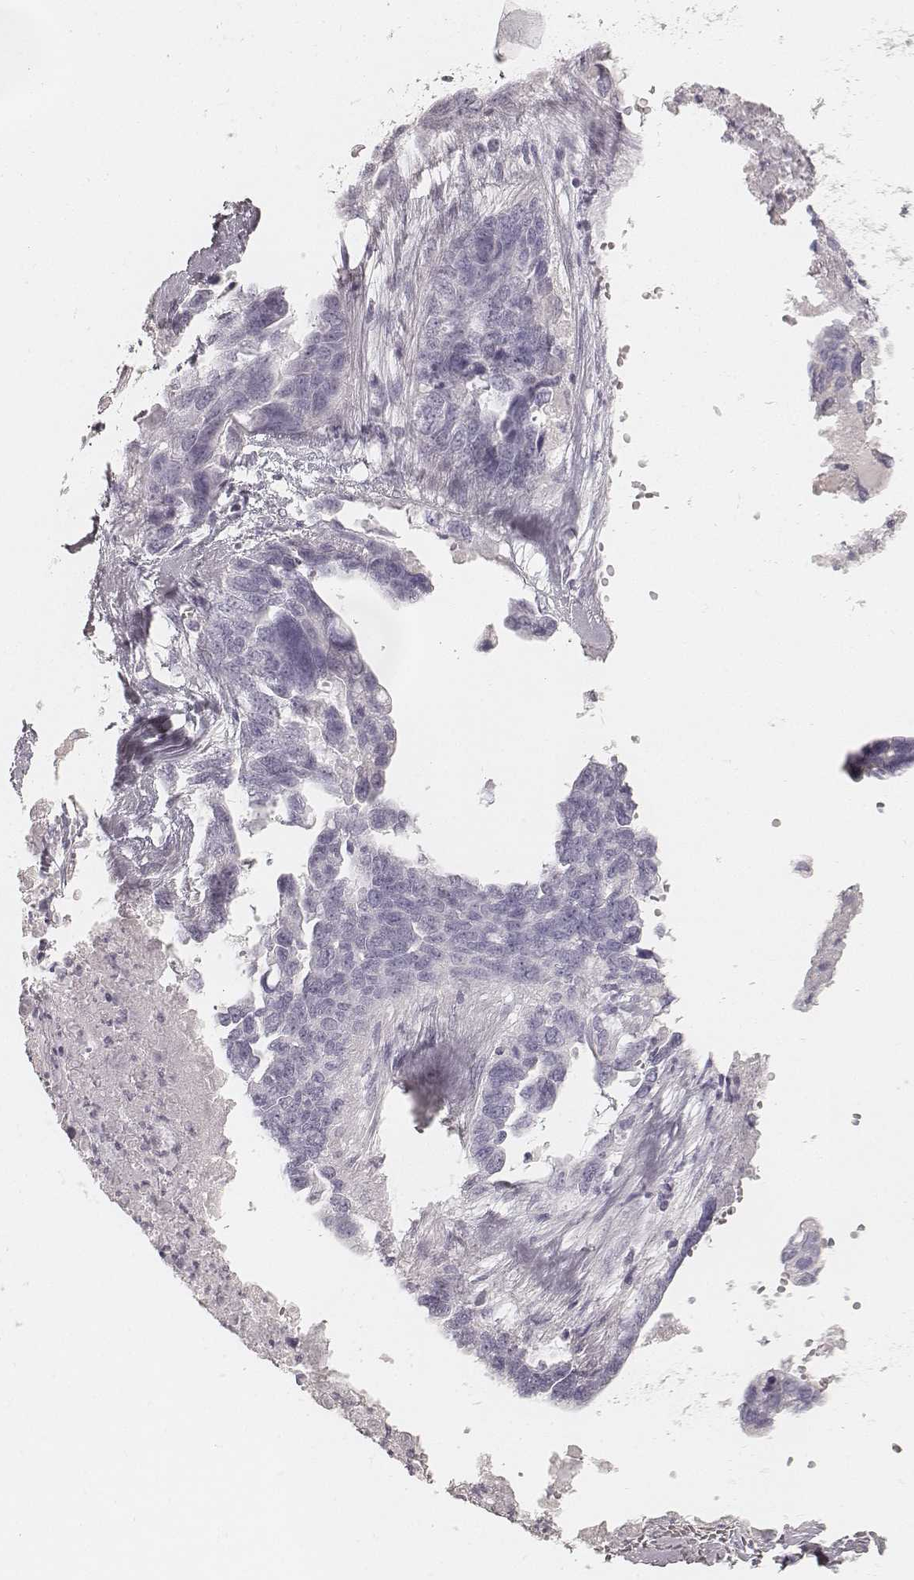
{"staining": {"intensity": "negative", "quantity": "none", "location": "none"}, "tissue": "ovarian cancer", "cell_type": "Tumor cells", "image_type": "cancer", "snomed": [{"axis": "morphology", "description": "Cystadenocarcinoma, serous, NOS"}, {"axis": "topography", "description": "Ovary"}], "caption": "Photomicrograph shows no significant protein staining in tumor cells of serous cystadenocarcinoma (ovarian). (Immunohistochemistry, brightfield microscopy, high magnification).", "gene": "KRT31", "patient": {"sex": "female", "age": 69}}